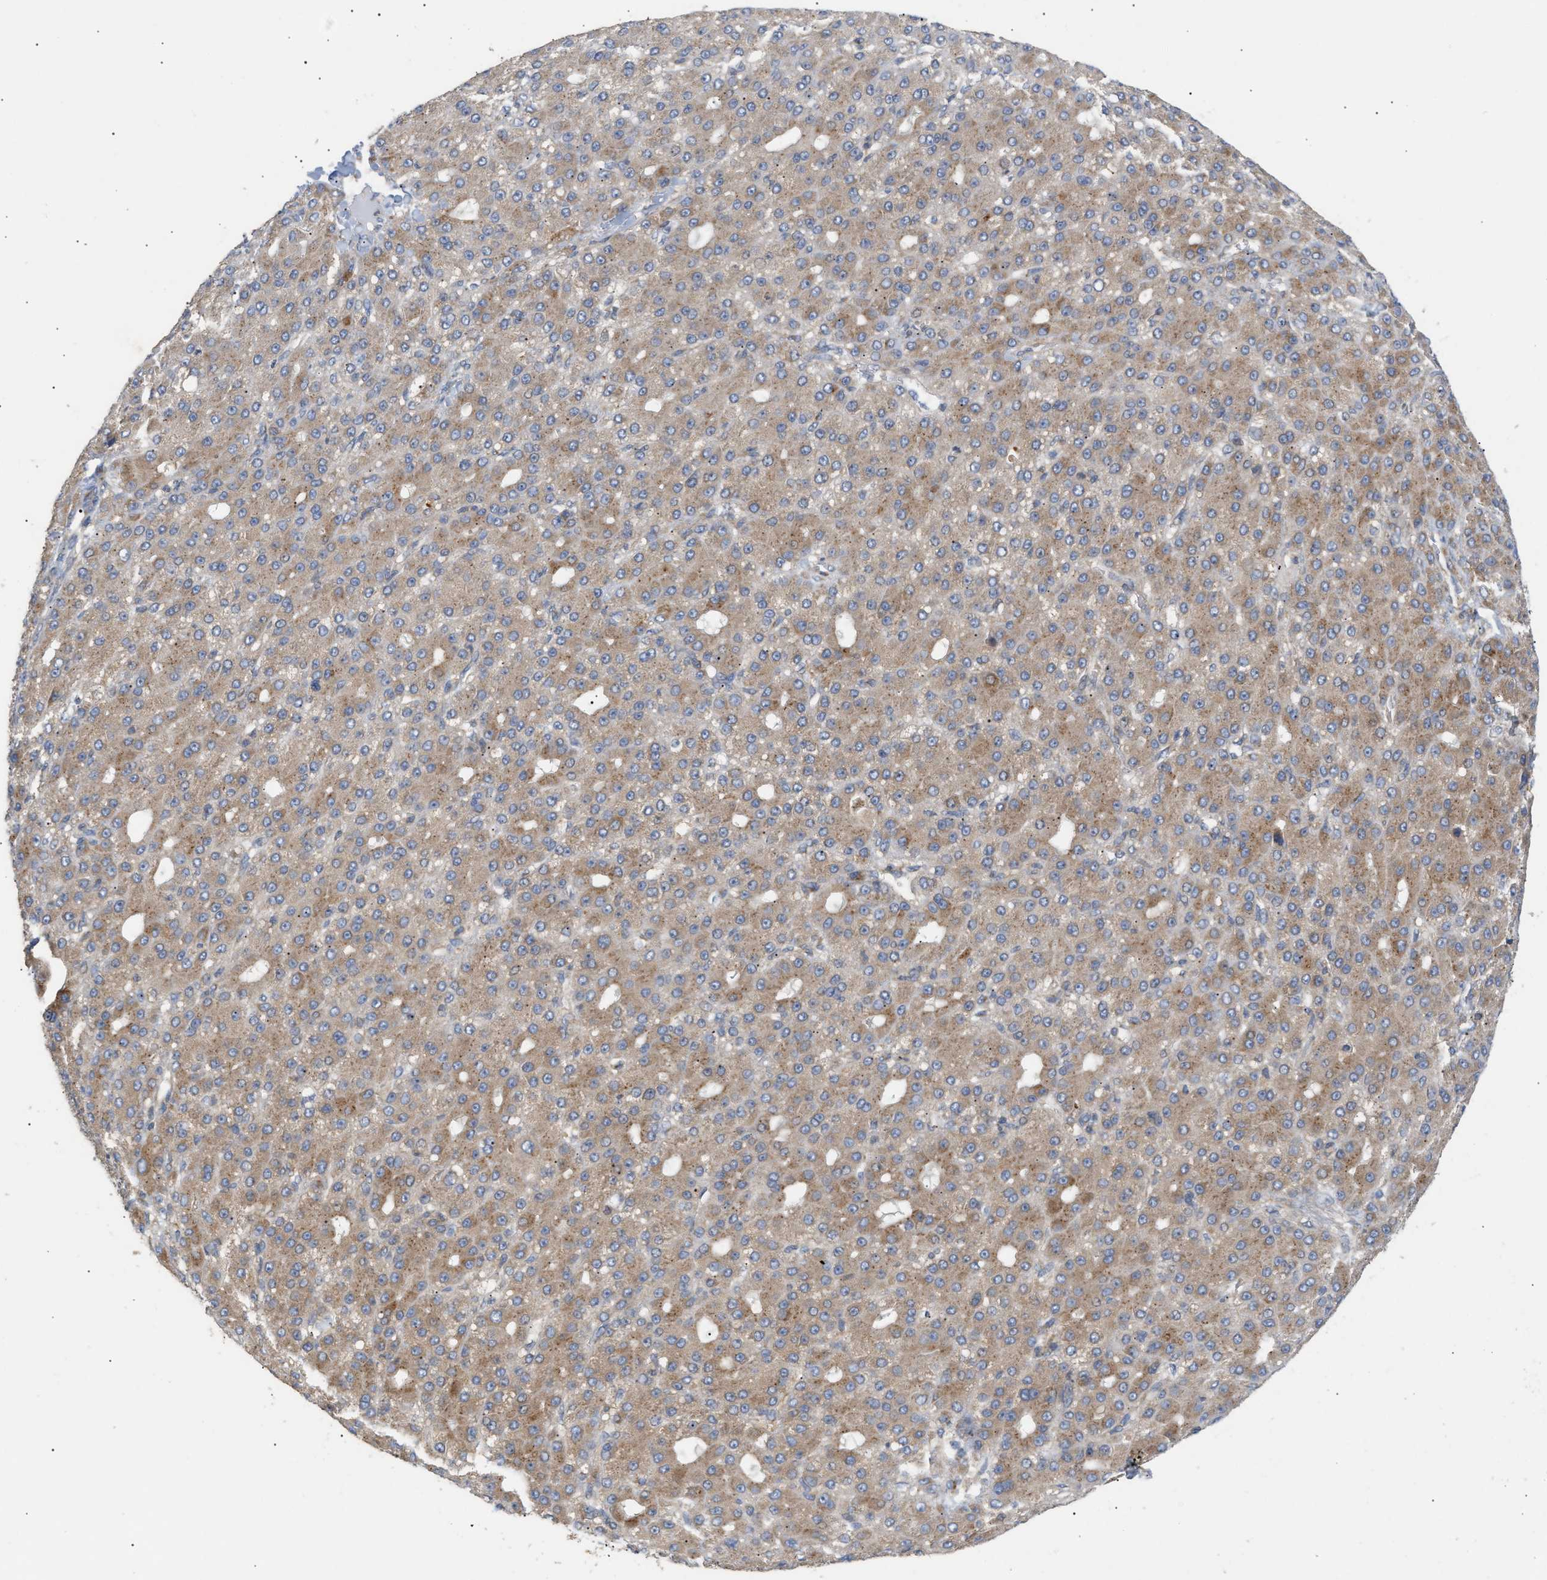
{"staining": {"intensity": "moderate", "quantity": ">75%", "location": "cytoplasmic/membranous"}, "tissue": "liver cancer", "cell_type": "Tumor cells", "image_type": "cancer", "snomed": [{"axis": "morphology", "description": "Carcinoma, Hepatocellular, NOS"}, {"axis": "topography", "description": "Liver"}], "caption": "A high-resolution micrograph shows immunohistochemistry staining of hepatocellular carcinoma (liver), which displays moderate cytoplasmic/membranous expression in about >75% of tumor cells.", "gene": "DBNL", "patient": {"sex": "male", "age": 67}}